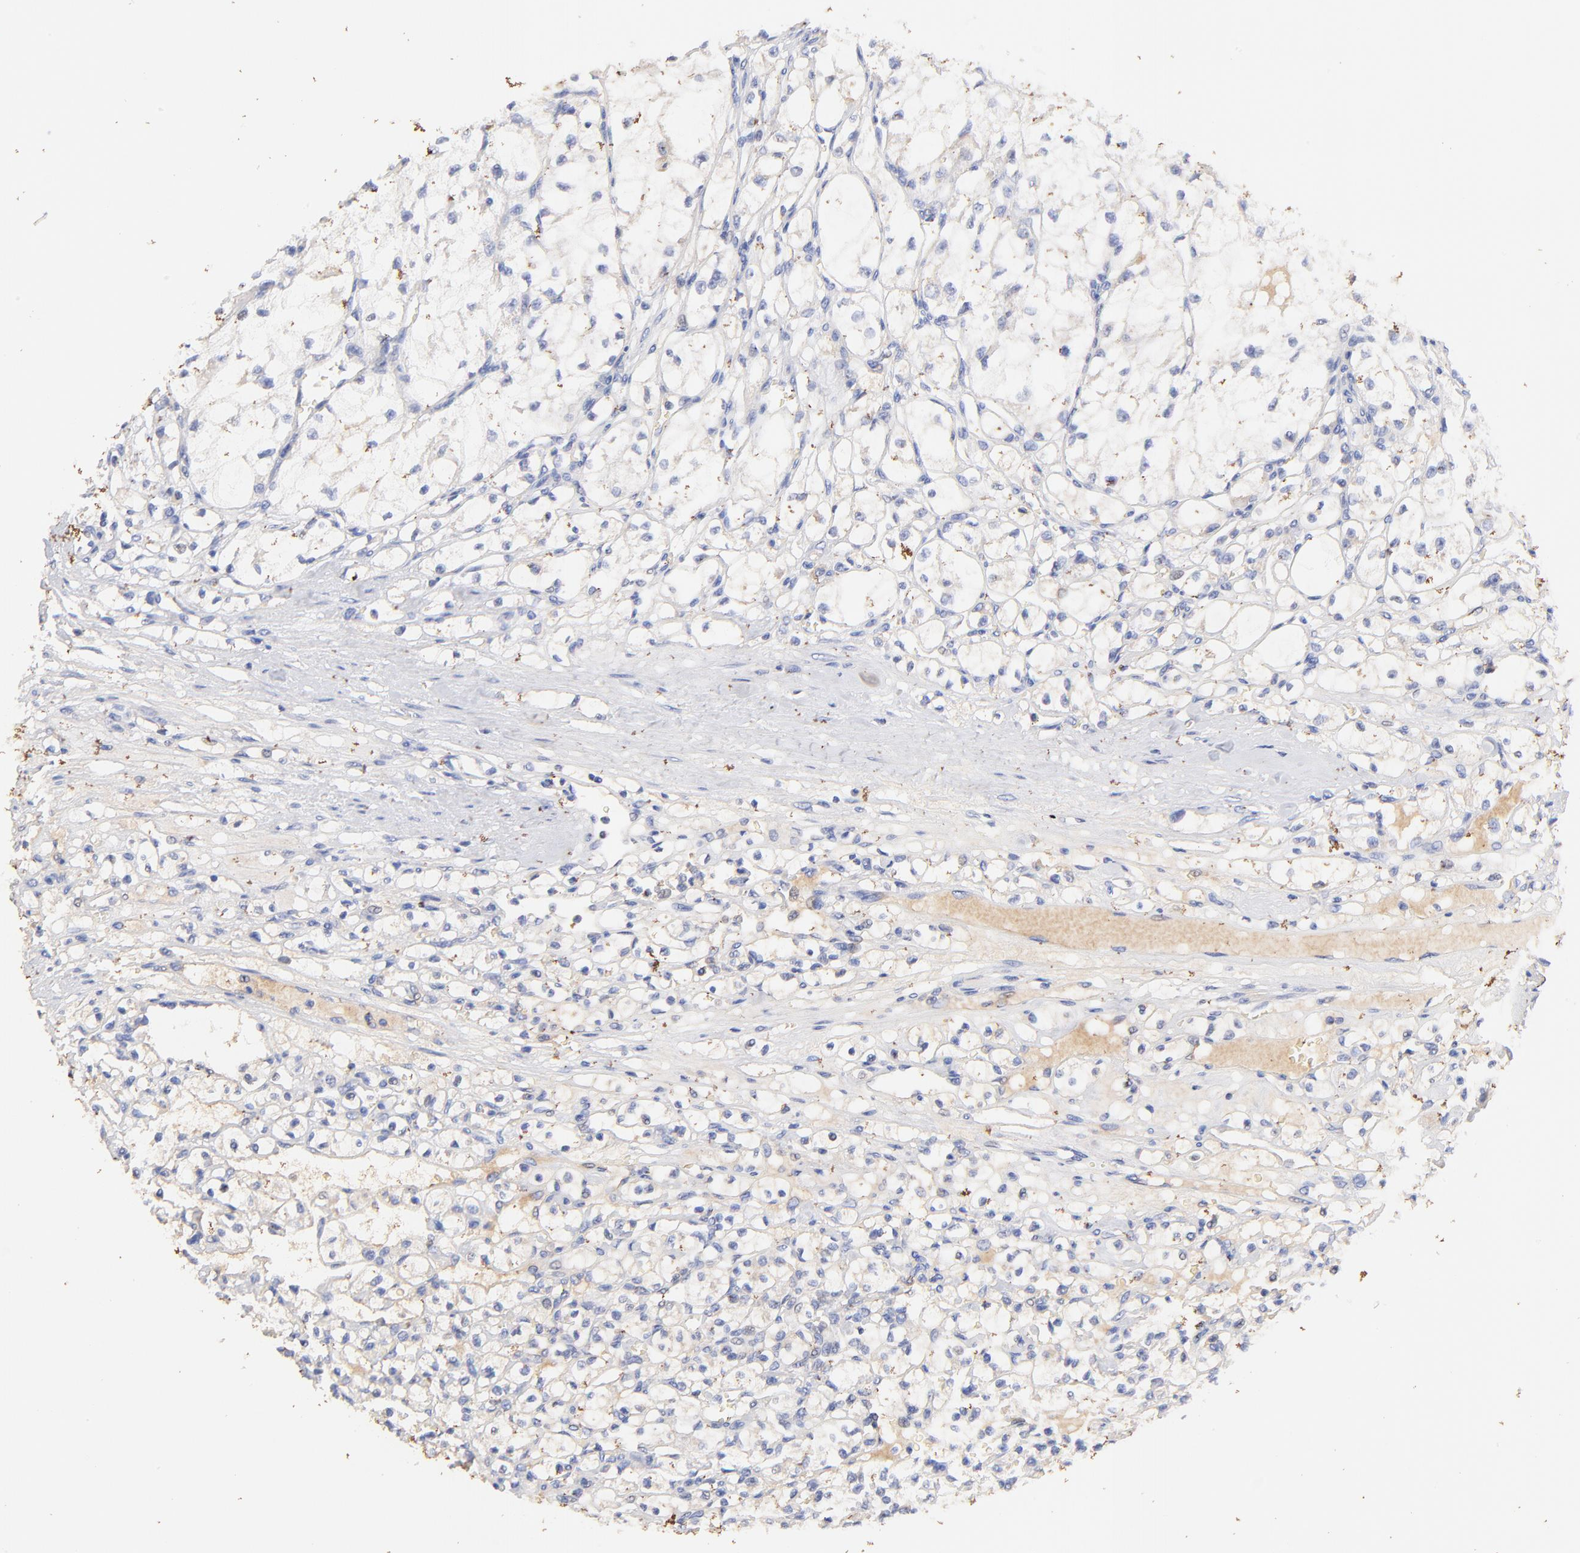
{"staining": {"intensity": "negative", "quantity": "none", "location": "none"}, "tissue": "renal cancer", "cell_type": "Tumor cells", "image_type": "cancer", "snomed": [{"axis": "morphology", "description": "Adenocarcinoma, NOS"}, {"axis": "topography", "description": "Kidney"}], "caption": "IHC micrograph of human renal adenocarcinoma stained for a protein (brown), which displays no staining in tumor cells.", "gene": "IGLV7-43", "patient": {"sex": "male", "age": 61}}